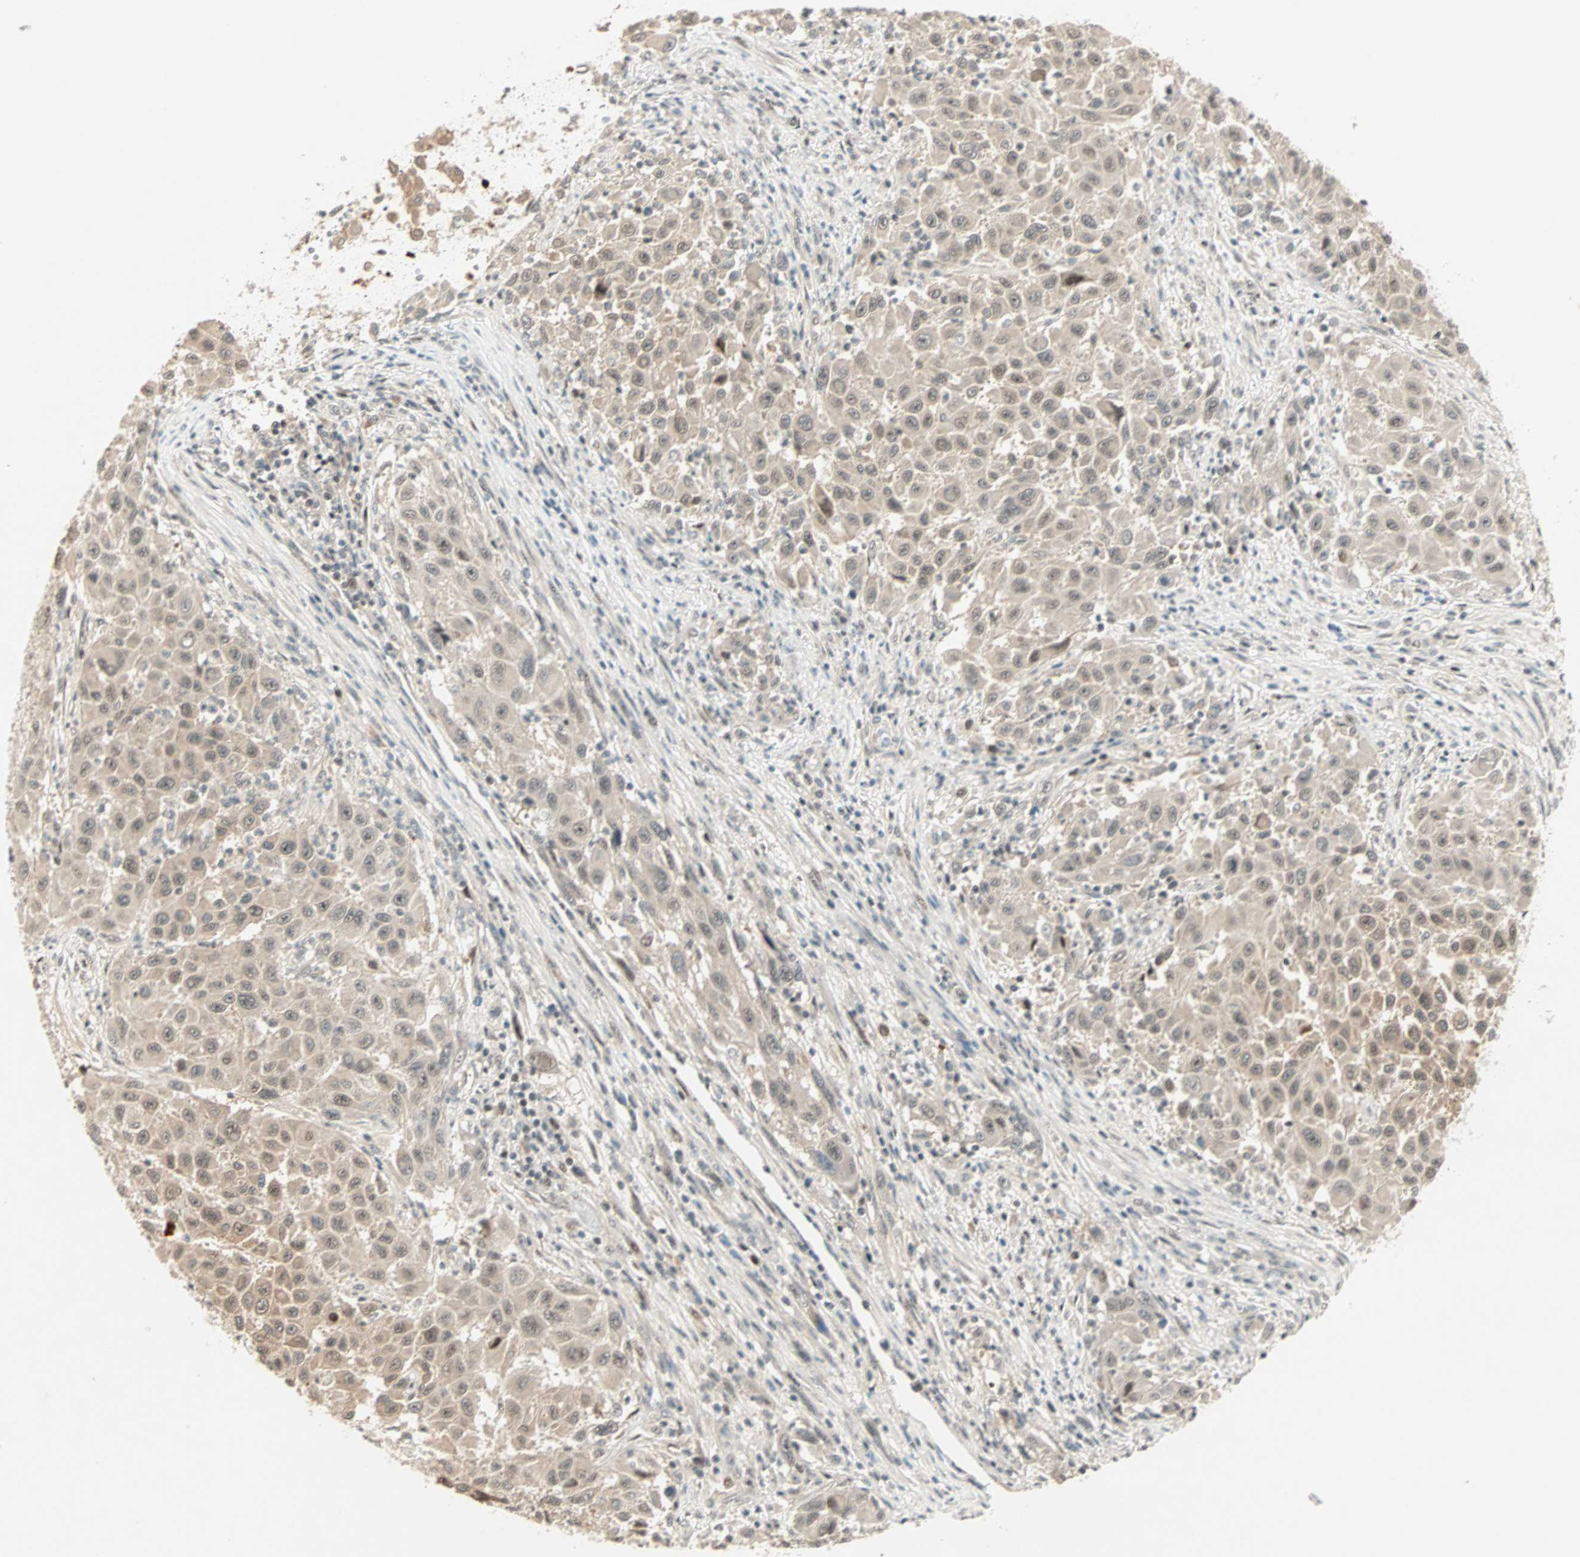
{"staining": {"intensity": "weak", "quantity": "25%-75%", "location": "cytoplasmic/membranous"}, "tissue": "melanoma", "cell_type": "Tumor cells", "image_type": "cancer", "snomed": [{"axis": "morphology", "description": "Malignant melanoma, Metastatic site"}, {"axis": "topography", "description": "Lymph node"}], "caption": "High-magnification brightfield microscopy of malignant melanoma (metastatic site) stained with DAB (brown) and counterstained with hematoxylin (blue). tumor cells exhibit weak cytoplasmic/membranous expression is seen in about25%-75% of cells.", "gene": "ACSL5", "patient": {"sex": "male", "age": 61}}